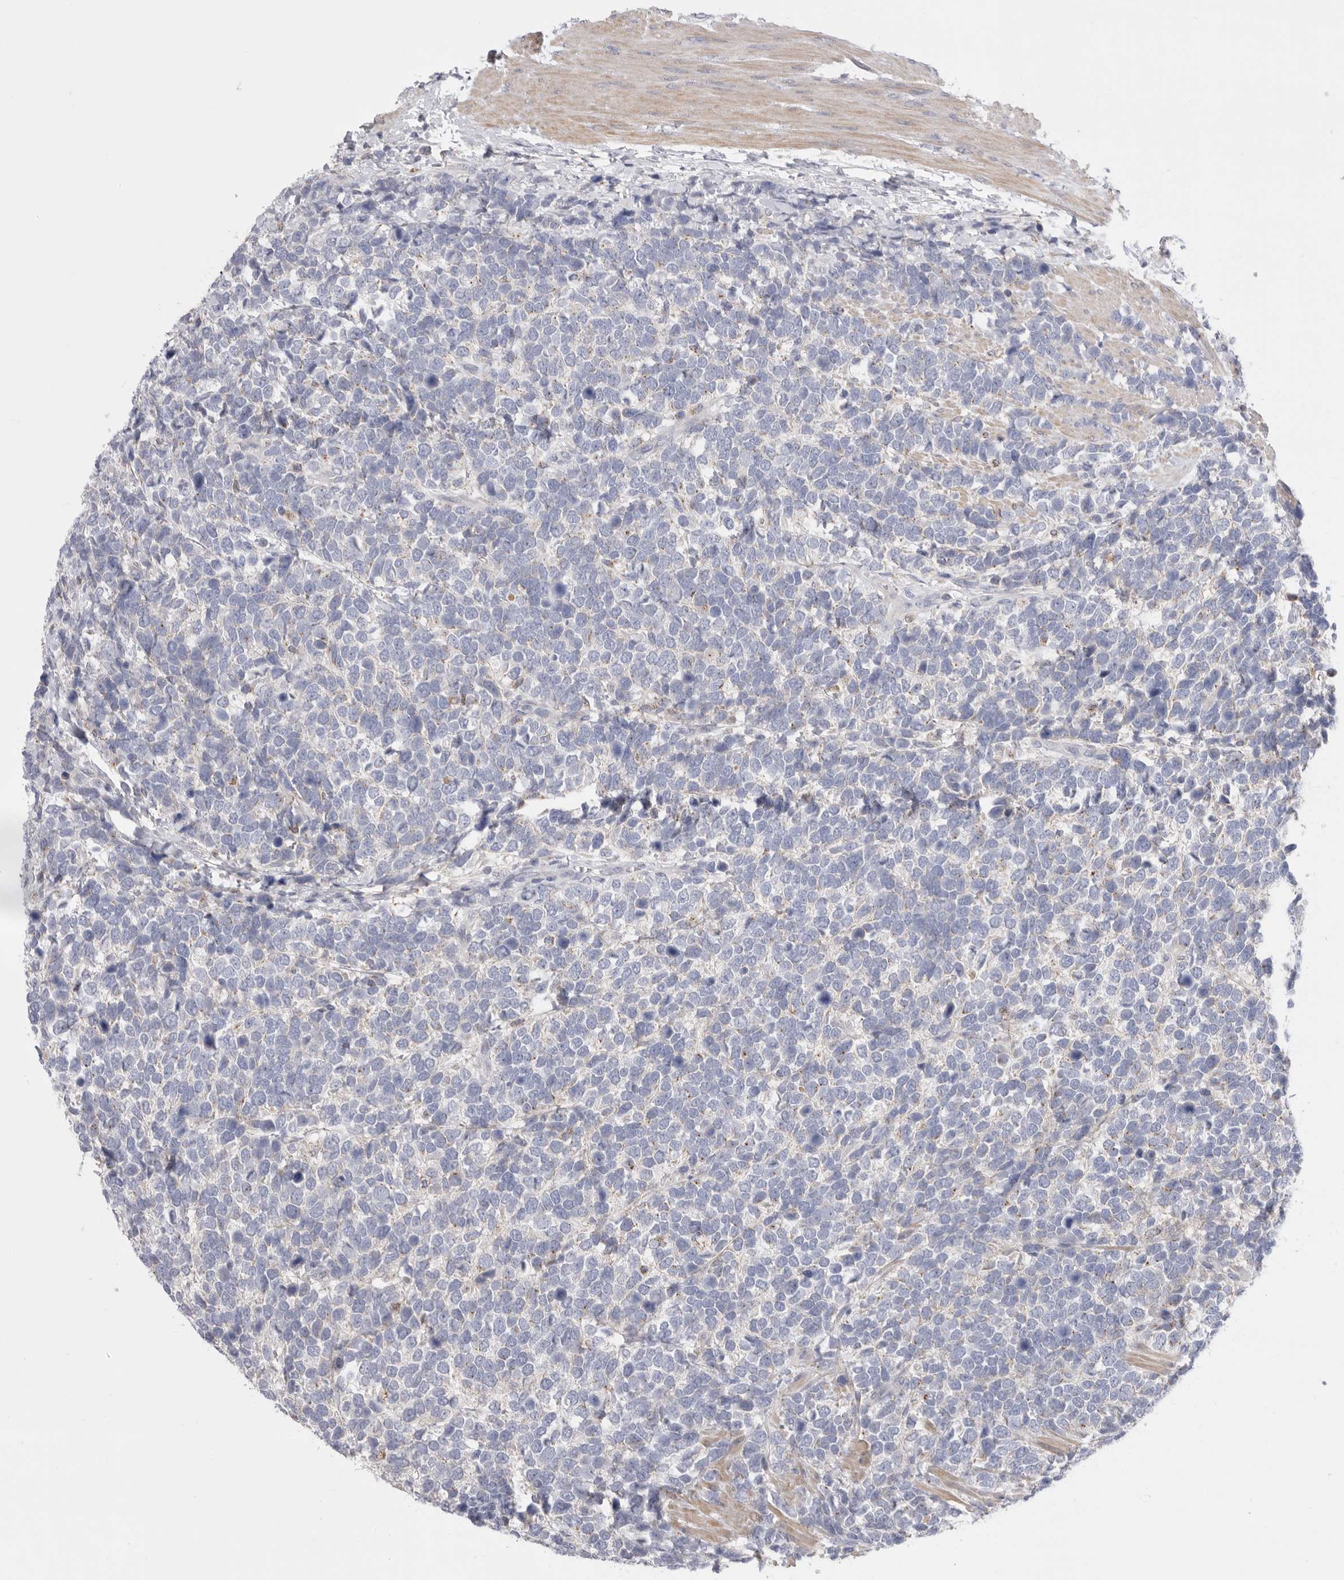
{"staining": {"intensity": "negative", "quantity": "none", "location": "none"}, "tissue": "urothelial cancer", "cell_type": "Tumor cells", "image_type": "cancer", "snomed": [{"axis": "morphology", "description": "Urothelial carcinoma, High grade"}, {"axis": "topography", "description": "Urinary bladder"}], "caption": "Immunohistochemistry (IHC) micrograph of neoplastic tissue: human urothelial cancer stained with DAB (3,3'-diaminobenzidine) demonstrates no significant protein expression in tumor cells.", "gene": "CCDC126", "patient": {"sex": "female", "age": 82}}